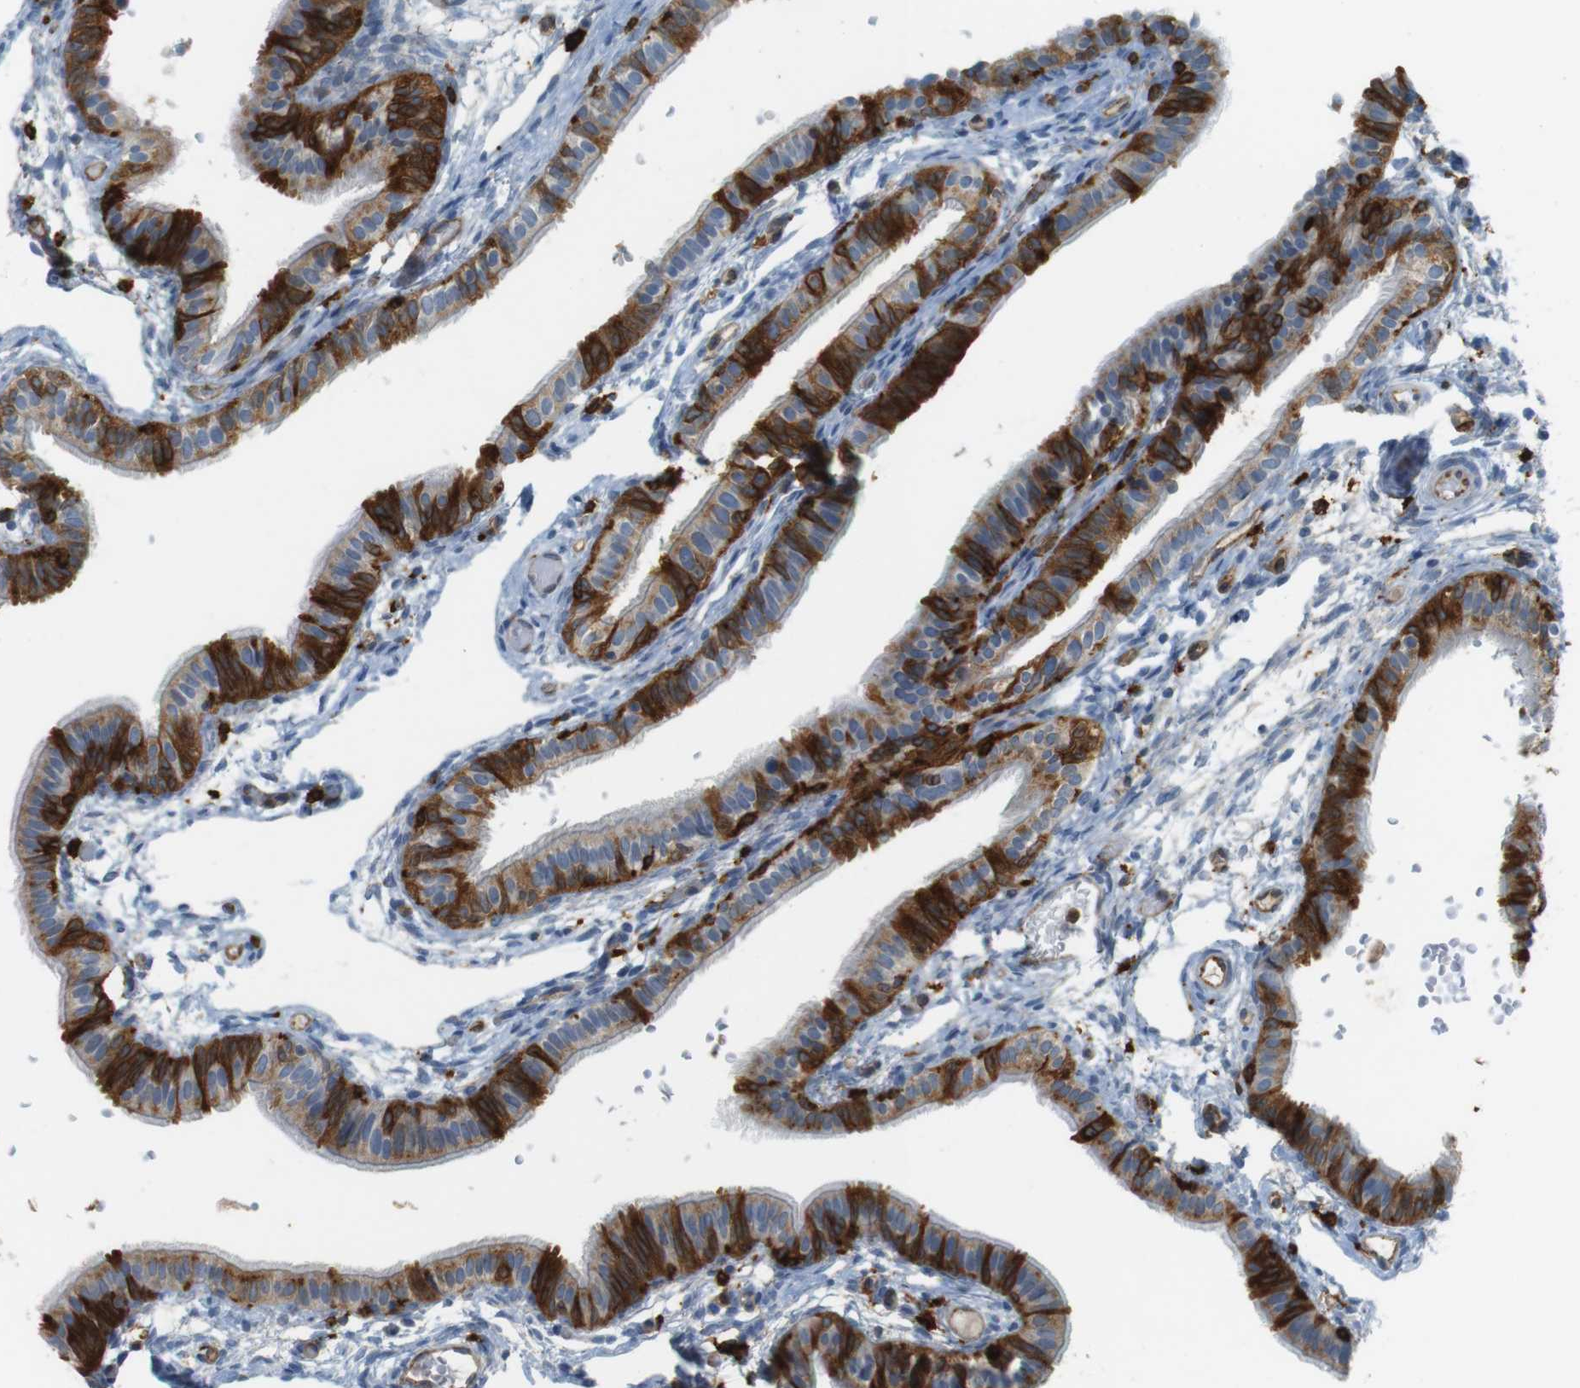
{"staining": {"intensity": "strong", "quantity": "25%-75%", "location": "cytoplasmic/membranous"}, "tissue": "fallopian tube", "cell_type": "Glandular cells", "image_type": "normal", "snomed": [{"axis": "morphology", "description": "Normal tissue, NOS"}, {"axis": "morphology", "description": "Dermoid, NOS"}, {"axis": "topography", "description": "Fallopian tube"}], "caption": "Fallopian tube stained with DAB IHC exhibits high levels of strong cytoplasmic/membranous staining in approximately 25%-75% of glandular cells. (DAB = brown stain, brightfield microscopy at high magnification).", "gene": "HLA", "patient": {"sex": "female", "age": 33}}